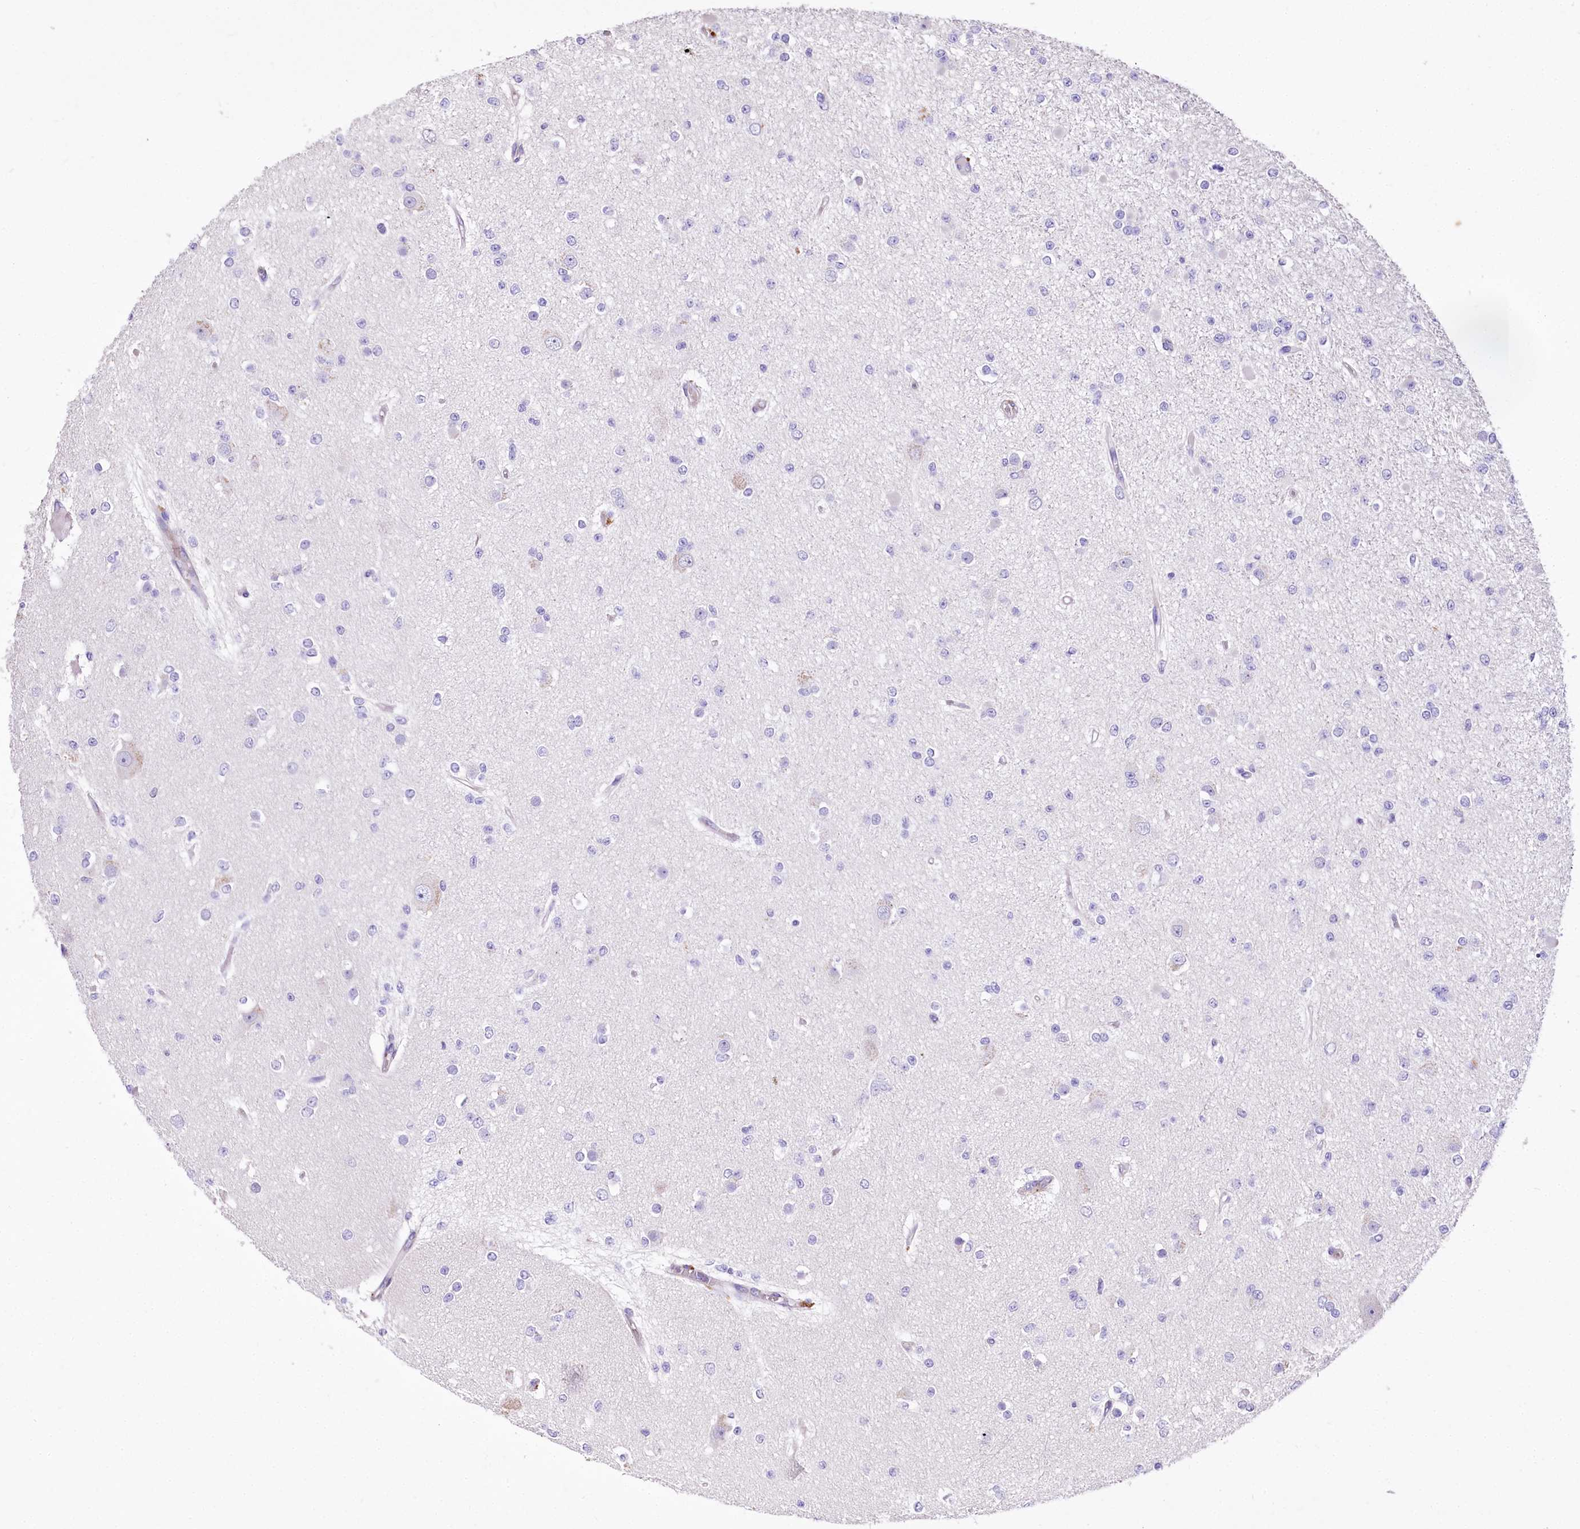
{"staining": {"intensity": "negative", "quantity": "none", "location": "none"}, "tissue": "glioma", "cell_type": "Tumor cells", "image_type": "cancer", "snomed": [{"axis": "morphology", "description": "Glioma, malignant, Low grade"}, {"axis": "topography", "description": "Brain"}], "caption": "An immunohistochemistry (IHC) micrograph of malignant low-grade glioma is shown. There is no staining in tumor cells of malignant low-grade glioma.", "gene": "PCYOX1L", "patient": {"sex": "female", "age": 22}}